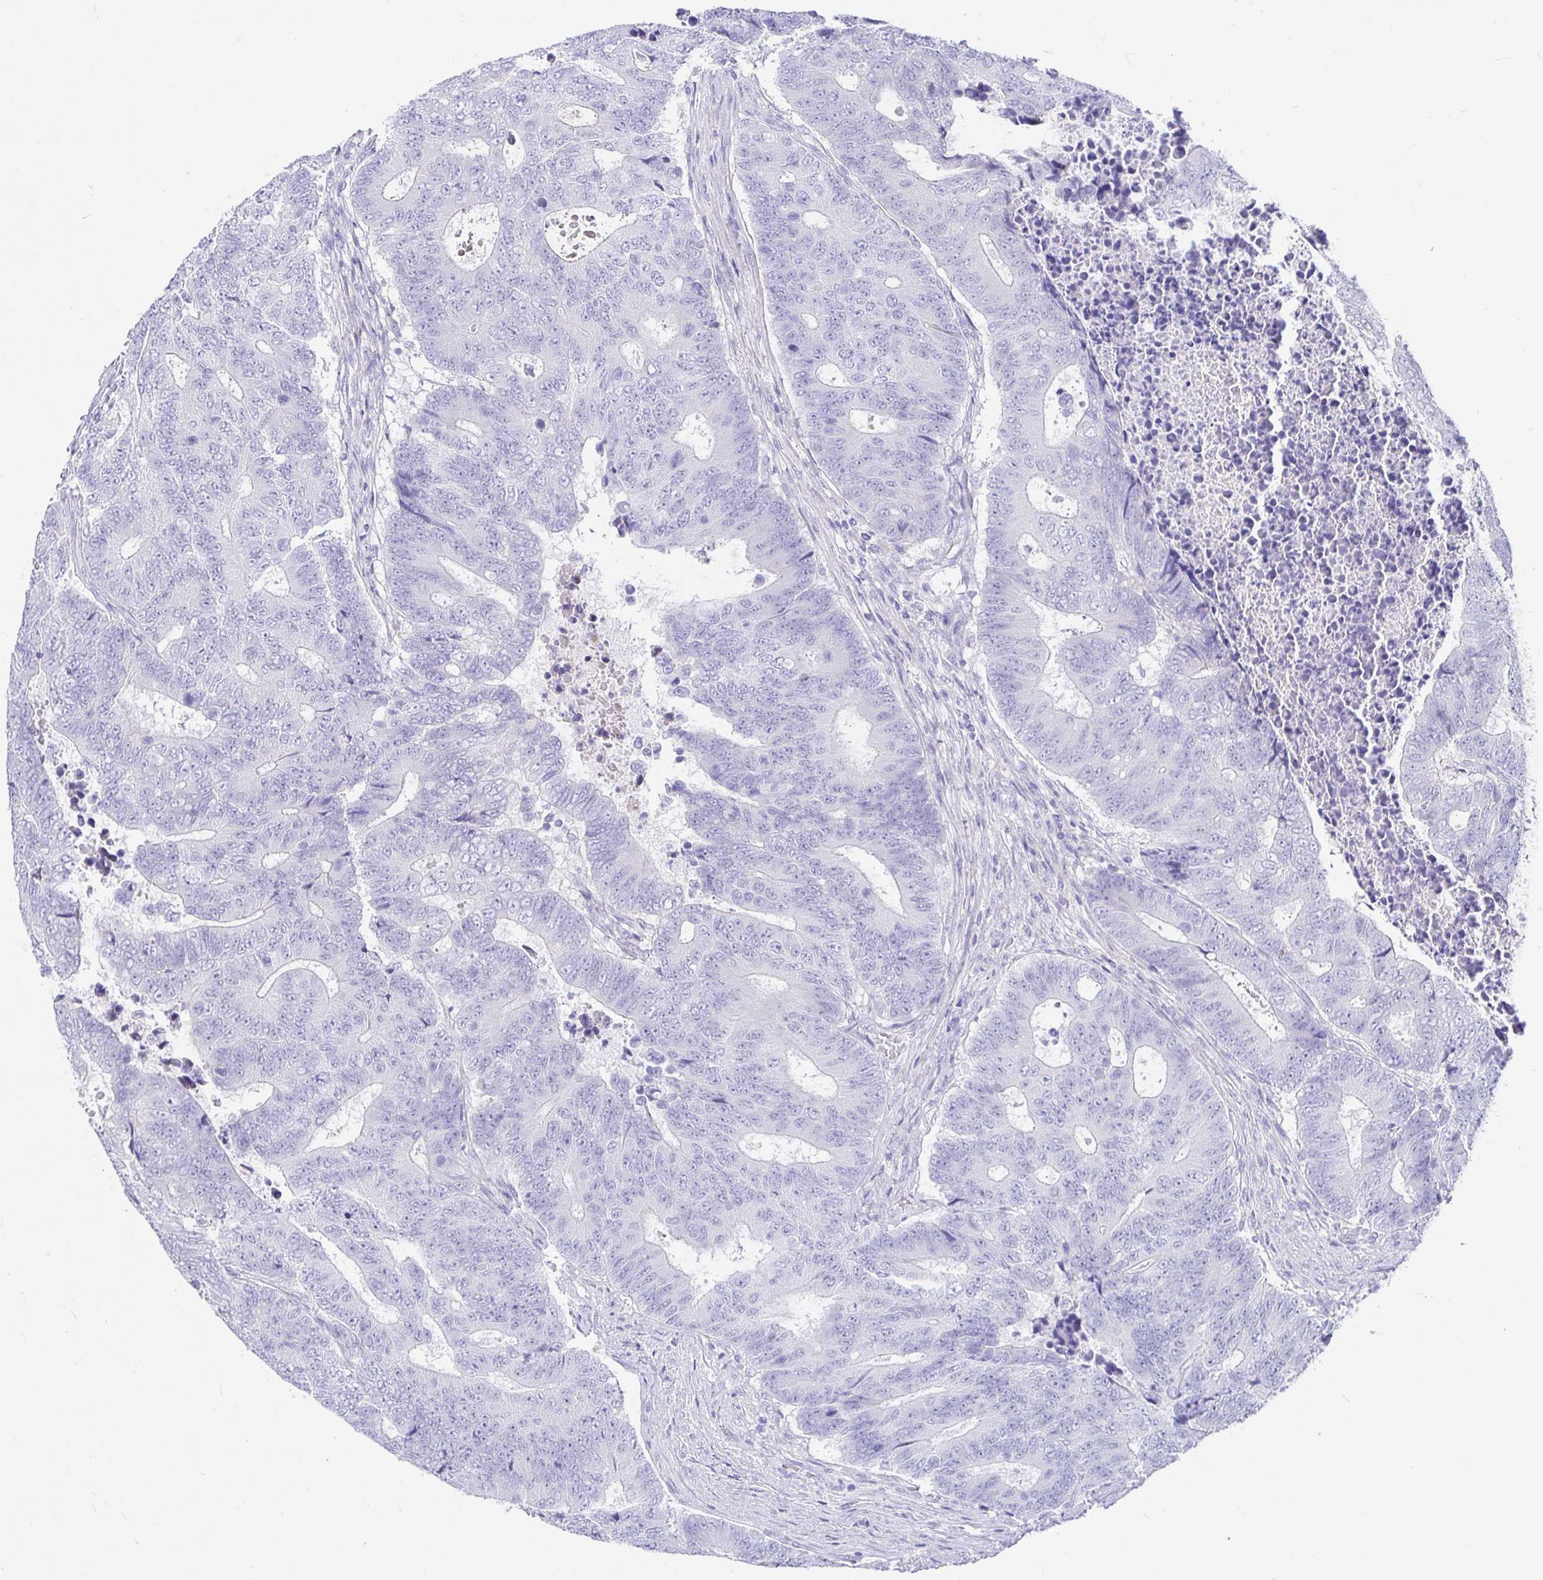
{"staining": {"intensity": "negative", "quantity": "none", "location": "none"}, "tissue": "colorectal cancer", "cell_type": "Tumor cells", "image_type": "cancer", "snomed": [{"axis": "morphology", "description": "Adenocarcinoma, NOS"}, {"axis": "topography", "description": "Colon"}], "caption": "The photomicrograph exhibits no staining of tumor cells in colorectal cancer (adenocarcinoma).", "gene": "TPTE", "patient": {"sex": "female", "age": 48}}